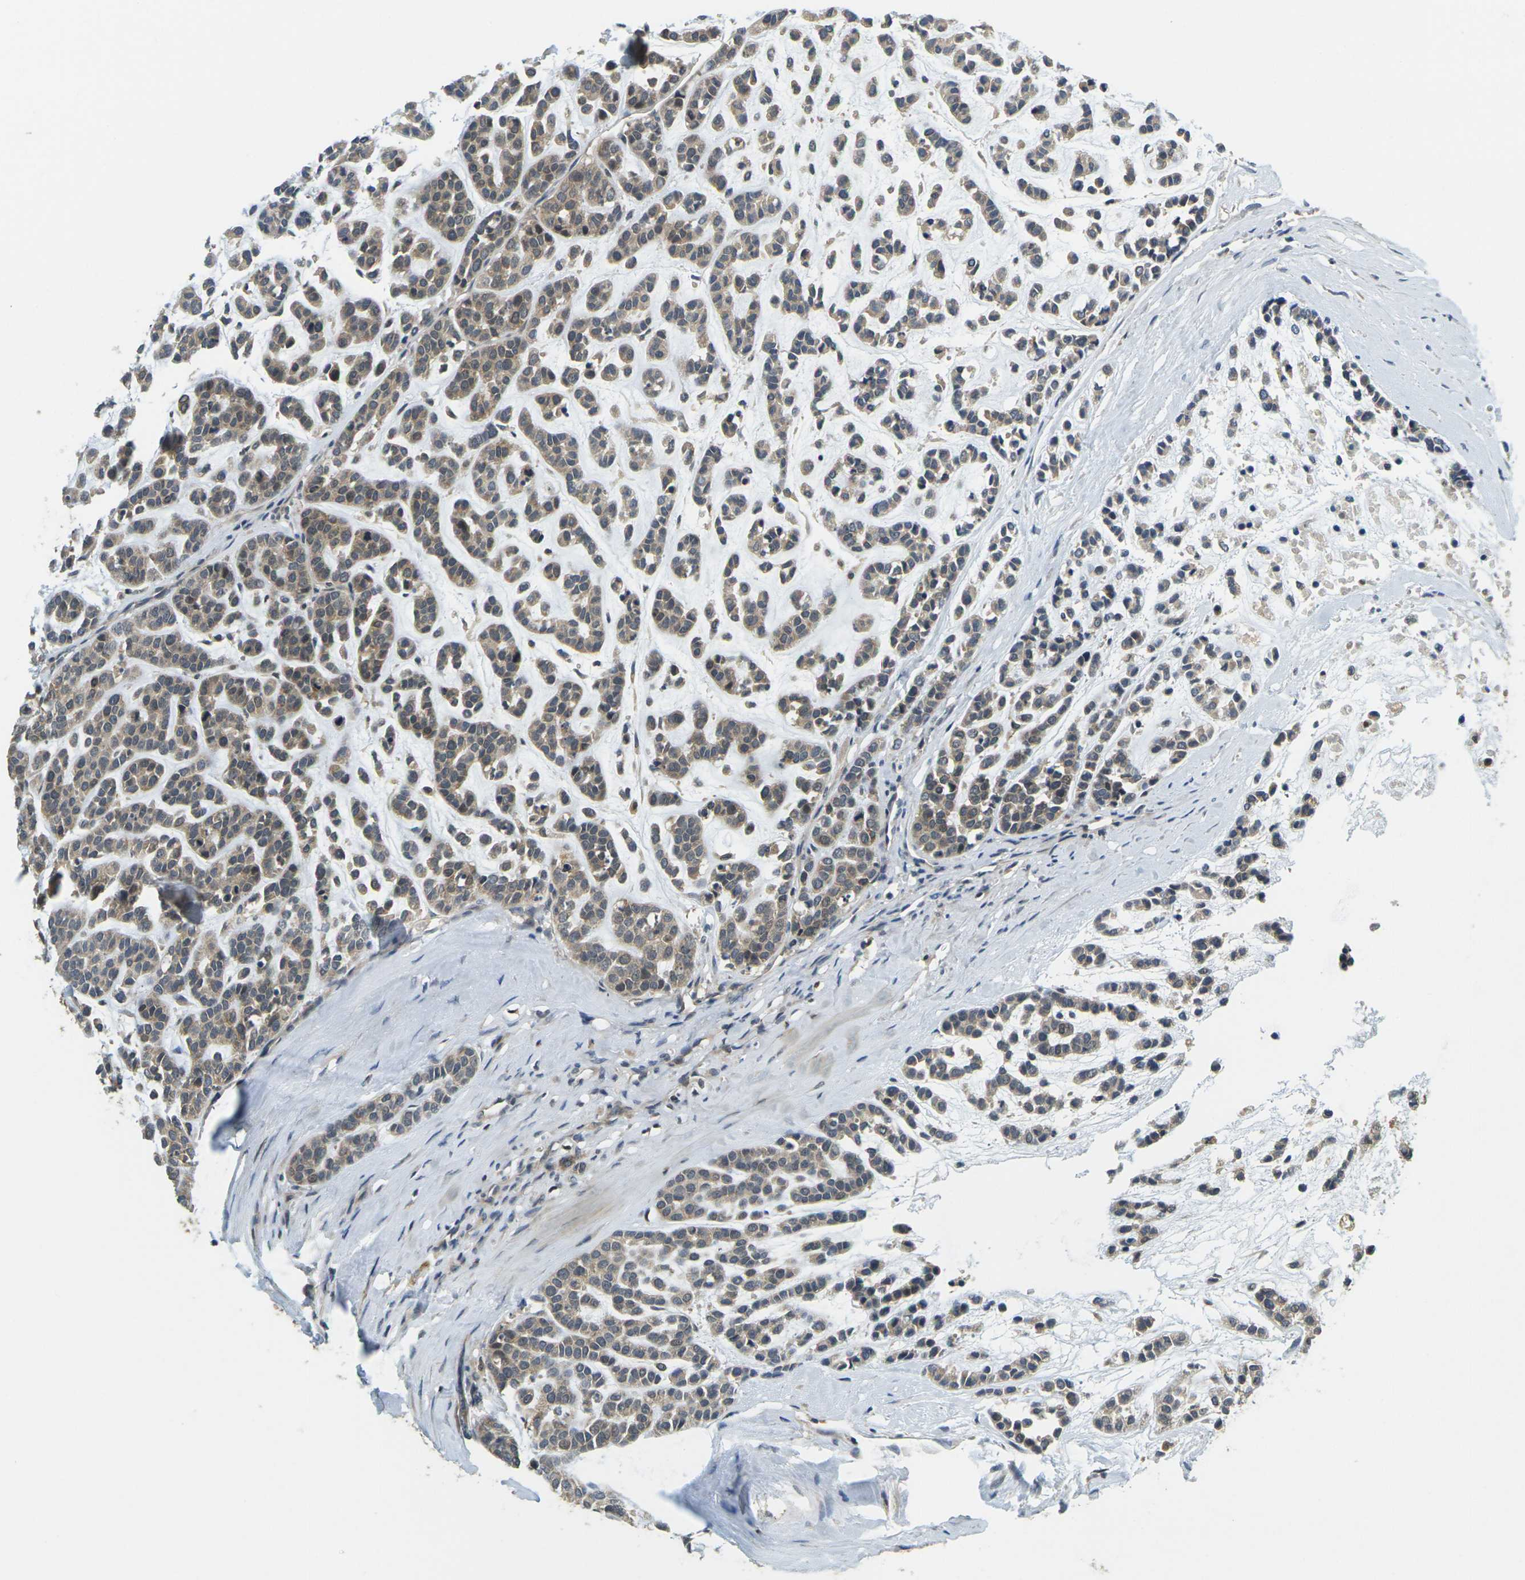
{"staining": {"intensity": "weak", "quantity": ">75%", "location": "cytoplasmic/membranous"}, "tissue": "head and neck cancer", "cell_type": "Tumor cells", "image_type": "cancer", "snomed": [{"axis": "morphology", "description": "Adenocarcinoma, NOS"}, {"axis": "morphology", "description": "Adenoma, NOS"}, {"axis": "topography", "description": "Head-Neck"}], "caption": "Tumor cells show low levels of weak cytoplasmic/membranous positivity in approximately >75% of cells in head and neck adenoma.", "gene": "KLHL8", "patient": {"sex": "female", "age": 55}}